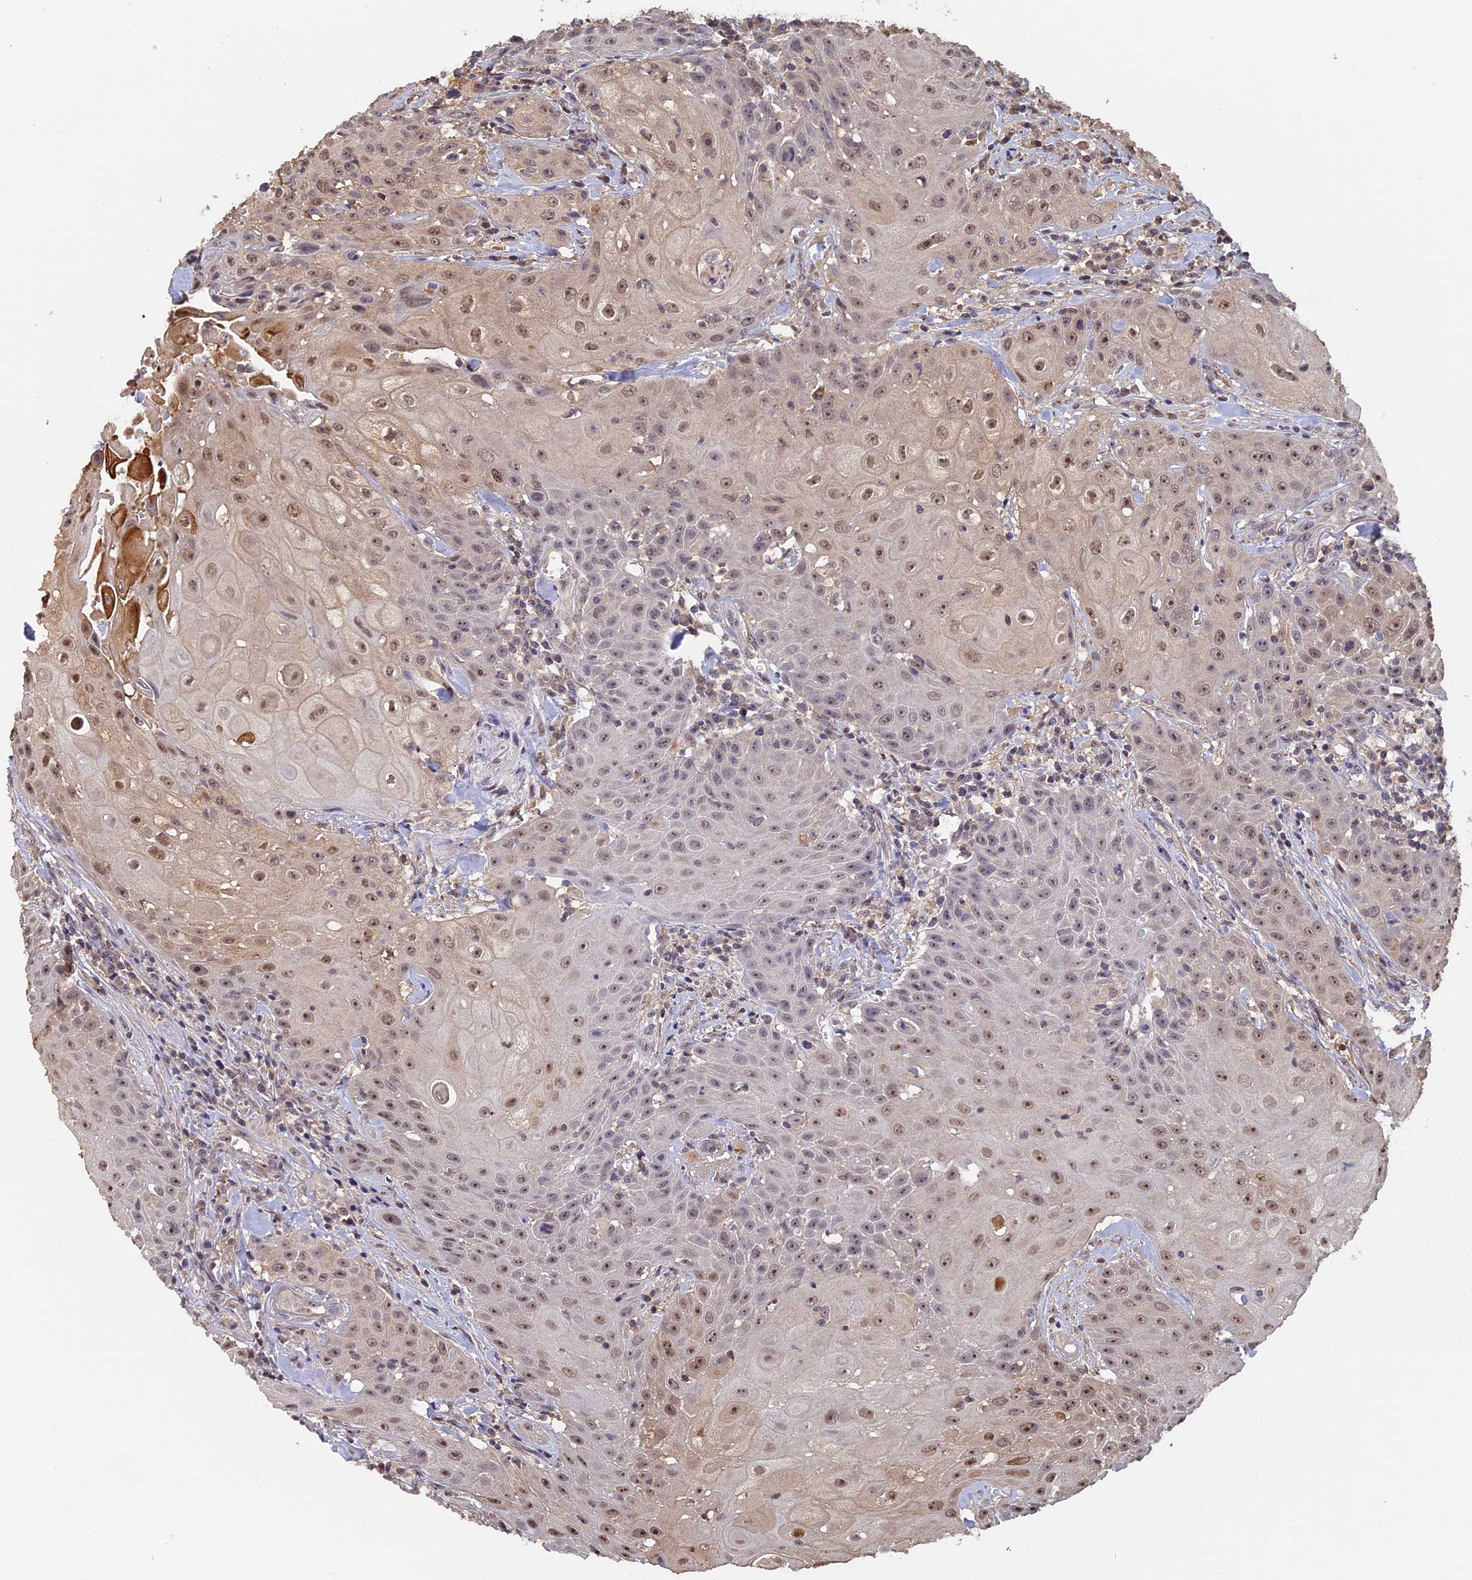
{"staining": {"intensity": "moderate", "quantity": ">75%", "location": "nuclear"}, "tissue": "head and neck cancer", "cell_type": "Tumor cells", "image_type": "cancer", "snomed": [{"axis": "morphology", "description": "Squamous cell carcinoma, NOS"}, {"axis": "topography", "description": "Oral tissue"}, {"axis": "topography", "description": "Head-Neck"}], "caption": "An immunohistochemistry (IHC) image of neoplastic tissue is shown. Protein staining in brown labels moderate nuclear positivity in head and neck cancer (squamous cell carcinoma) within tumor cells. (DAB (3,3'-diaminobenzidine) = brown stain, brightfield microscopy at high magnification).", "gene": "FAM98C", "patient": {"sex": "female", "age": 82}}